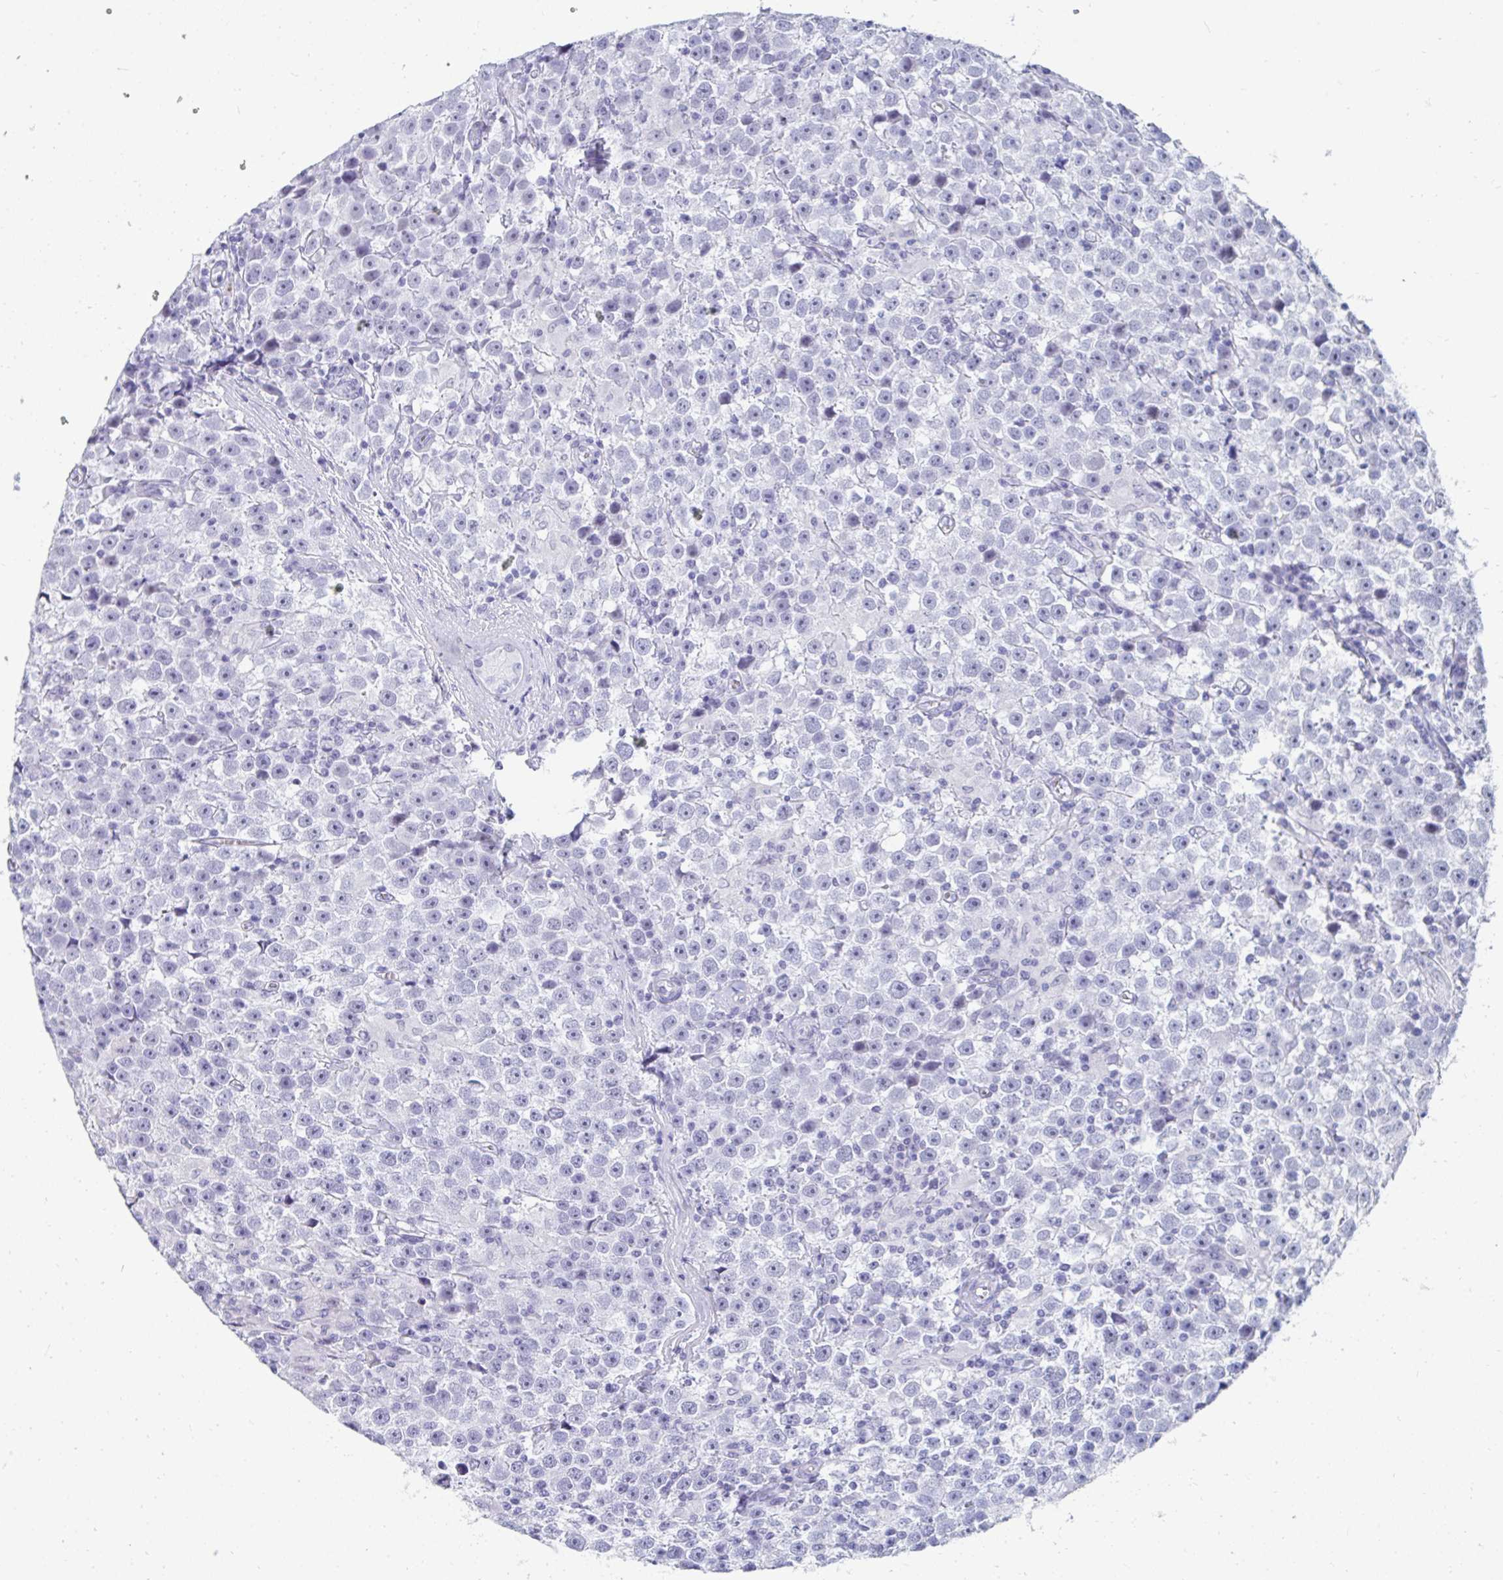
{"staining": {"intensity": "negative", "quantity": "none", "location": "none"}, "tissue": "testis cancer", "cell_type": "Tumor cells", "image_type": "cancer", "snomed": [{"axis": "morphology", "description": "Seminoma, NOS"}, {"axis": "topography", "description": "Testis"}], "caption": "Tumor cells are negative for protein expression in human testis seminoma.", "gene": "GKN2", "patient": {"sex": "male", "age": 31}}